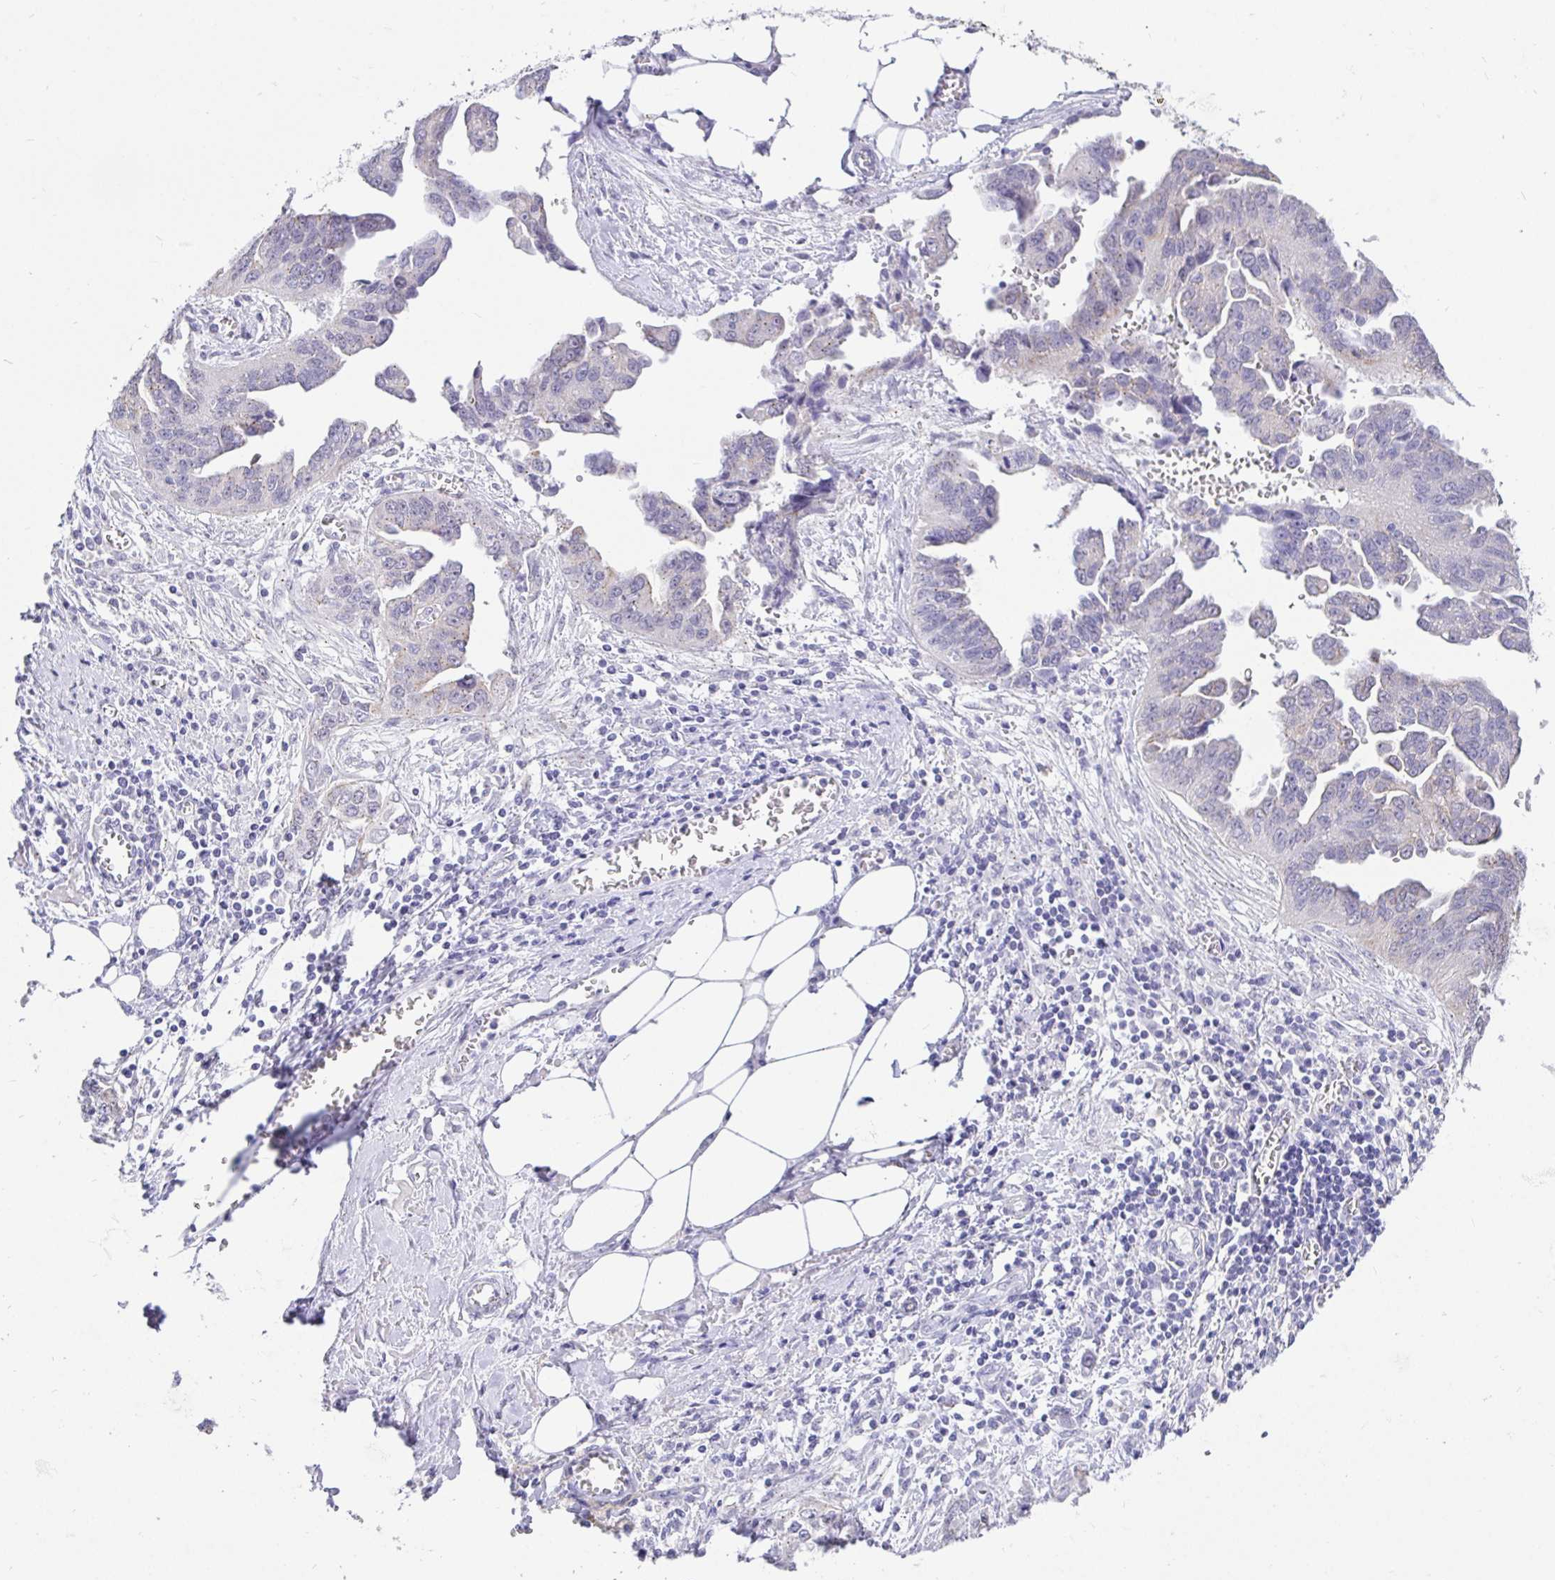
{"staining": {"intensity": "negative", "quantity": "none", "location": "none"}, "tissue": "ovarian cancer", "cell_type": "Tumor cells", "image_type": "cancer", "snomed": [{"axis": "morphology", "description": "Cystadenocarcinoma, serous, NOS"}, {"axis": "topography", "description": "Ovary"}], "caption": "This is an immunohistochemistry (IHC) micrograph of human ovarian serous cystadenocarcinoma. There is no positivity in tumor cells.", "gene": "EZHIP", "patient": {"sex": "female", "age": 75}}